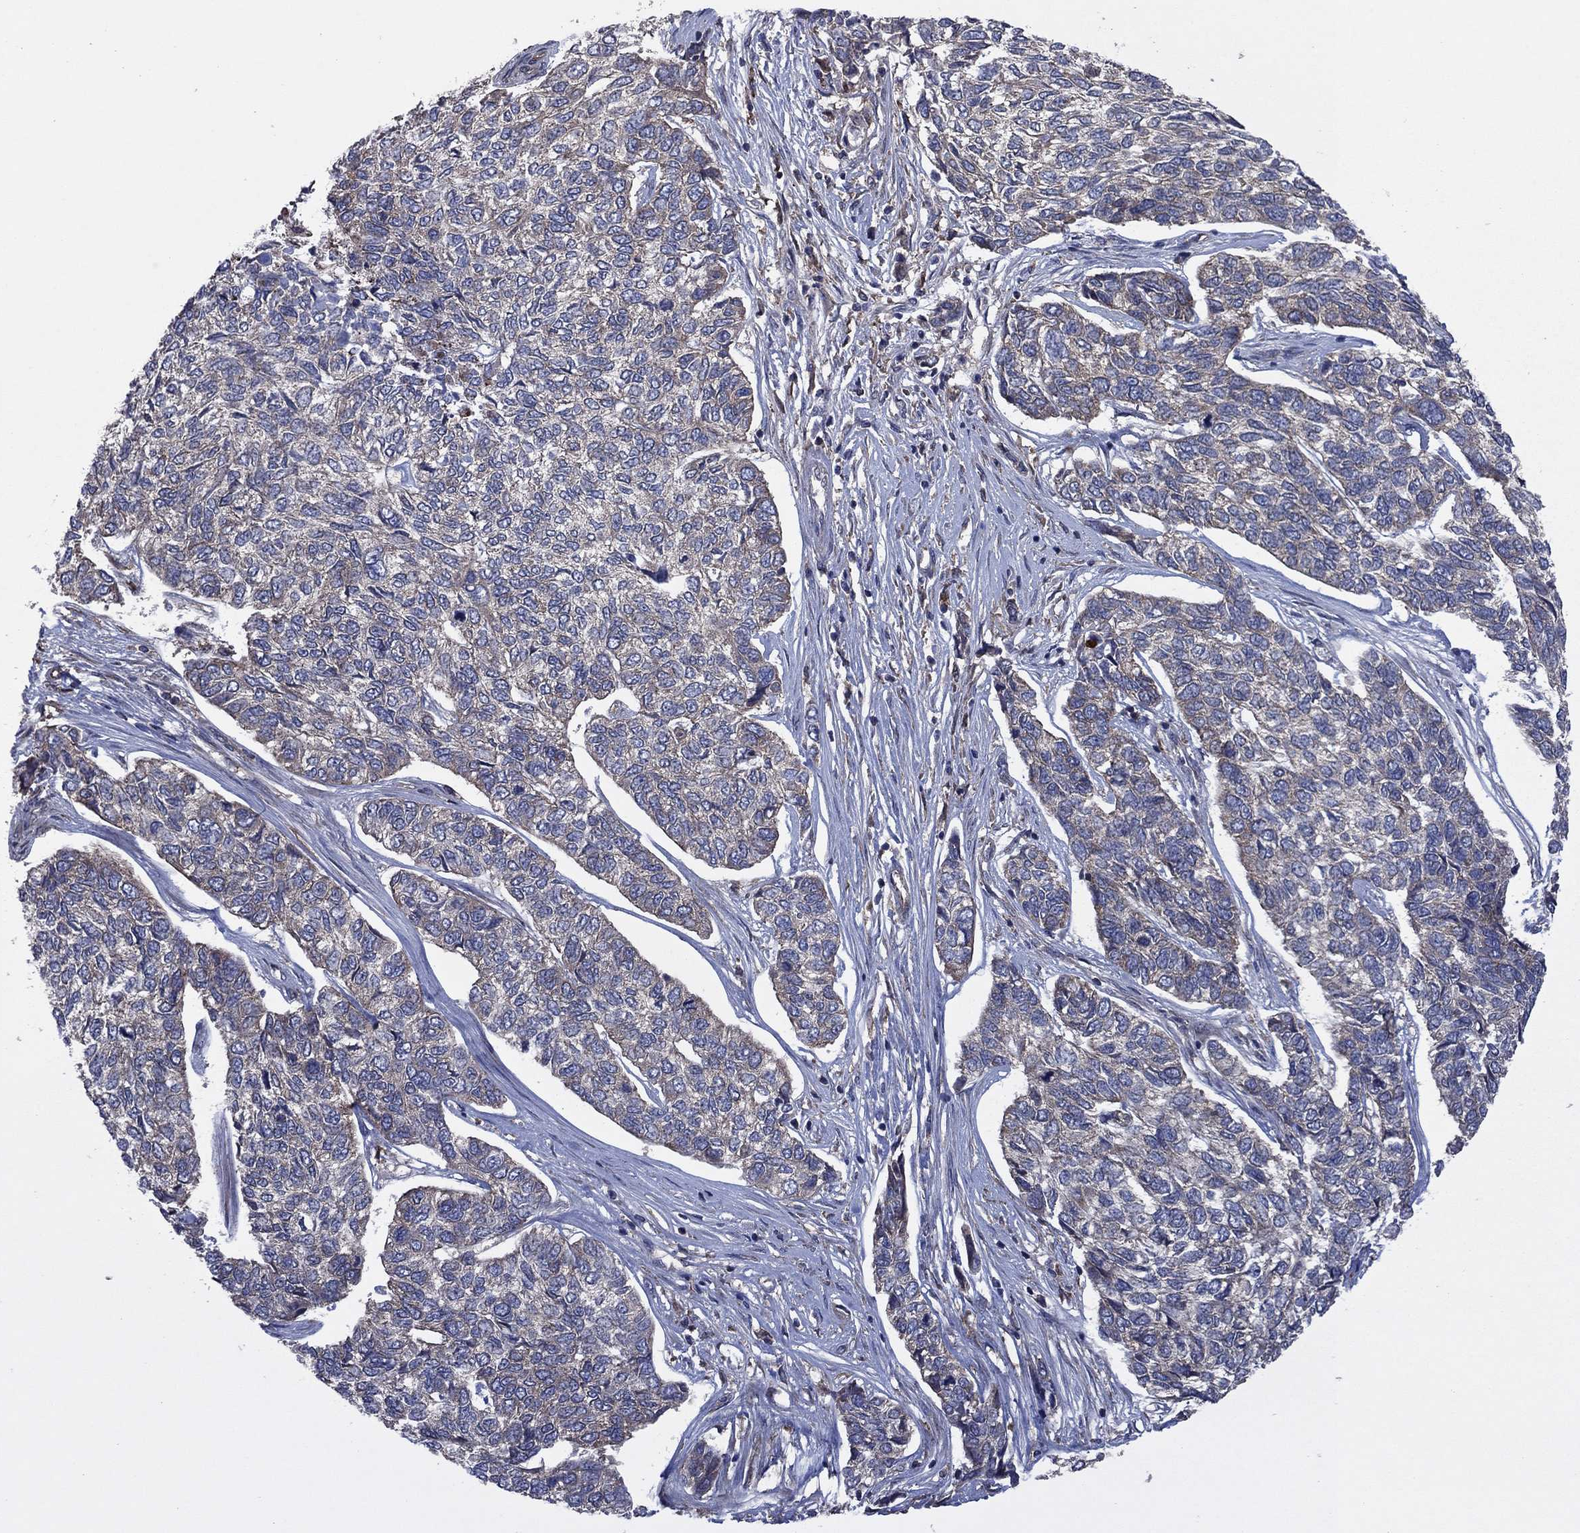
{"staining": {"intensity": "negative", "quantity": "none", "location": "none"}, "tissue": "skin cancer", "cell_type": "Tumor cells", "image_type": "cancer", "snomed": [{"axis": "morphology", "description": "Basal cell carcinoma"}, {"axis": "topography", "description": "Skin"}], "caption": "Immunohistochemical staining of skin basal cell carcinoma reveals no significant staining in tumor cells.", "gene": "MEA1", "patient": {"sex": "female", "age": 65}}